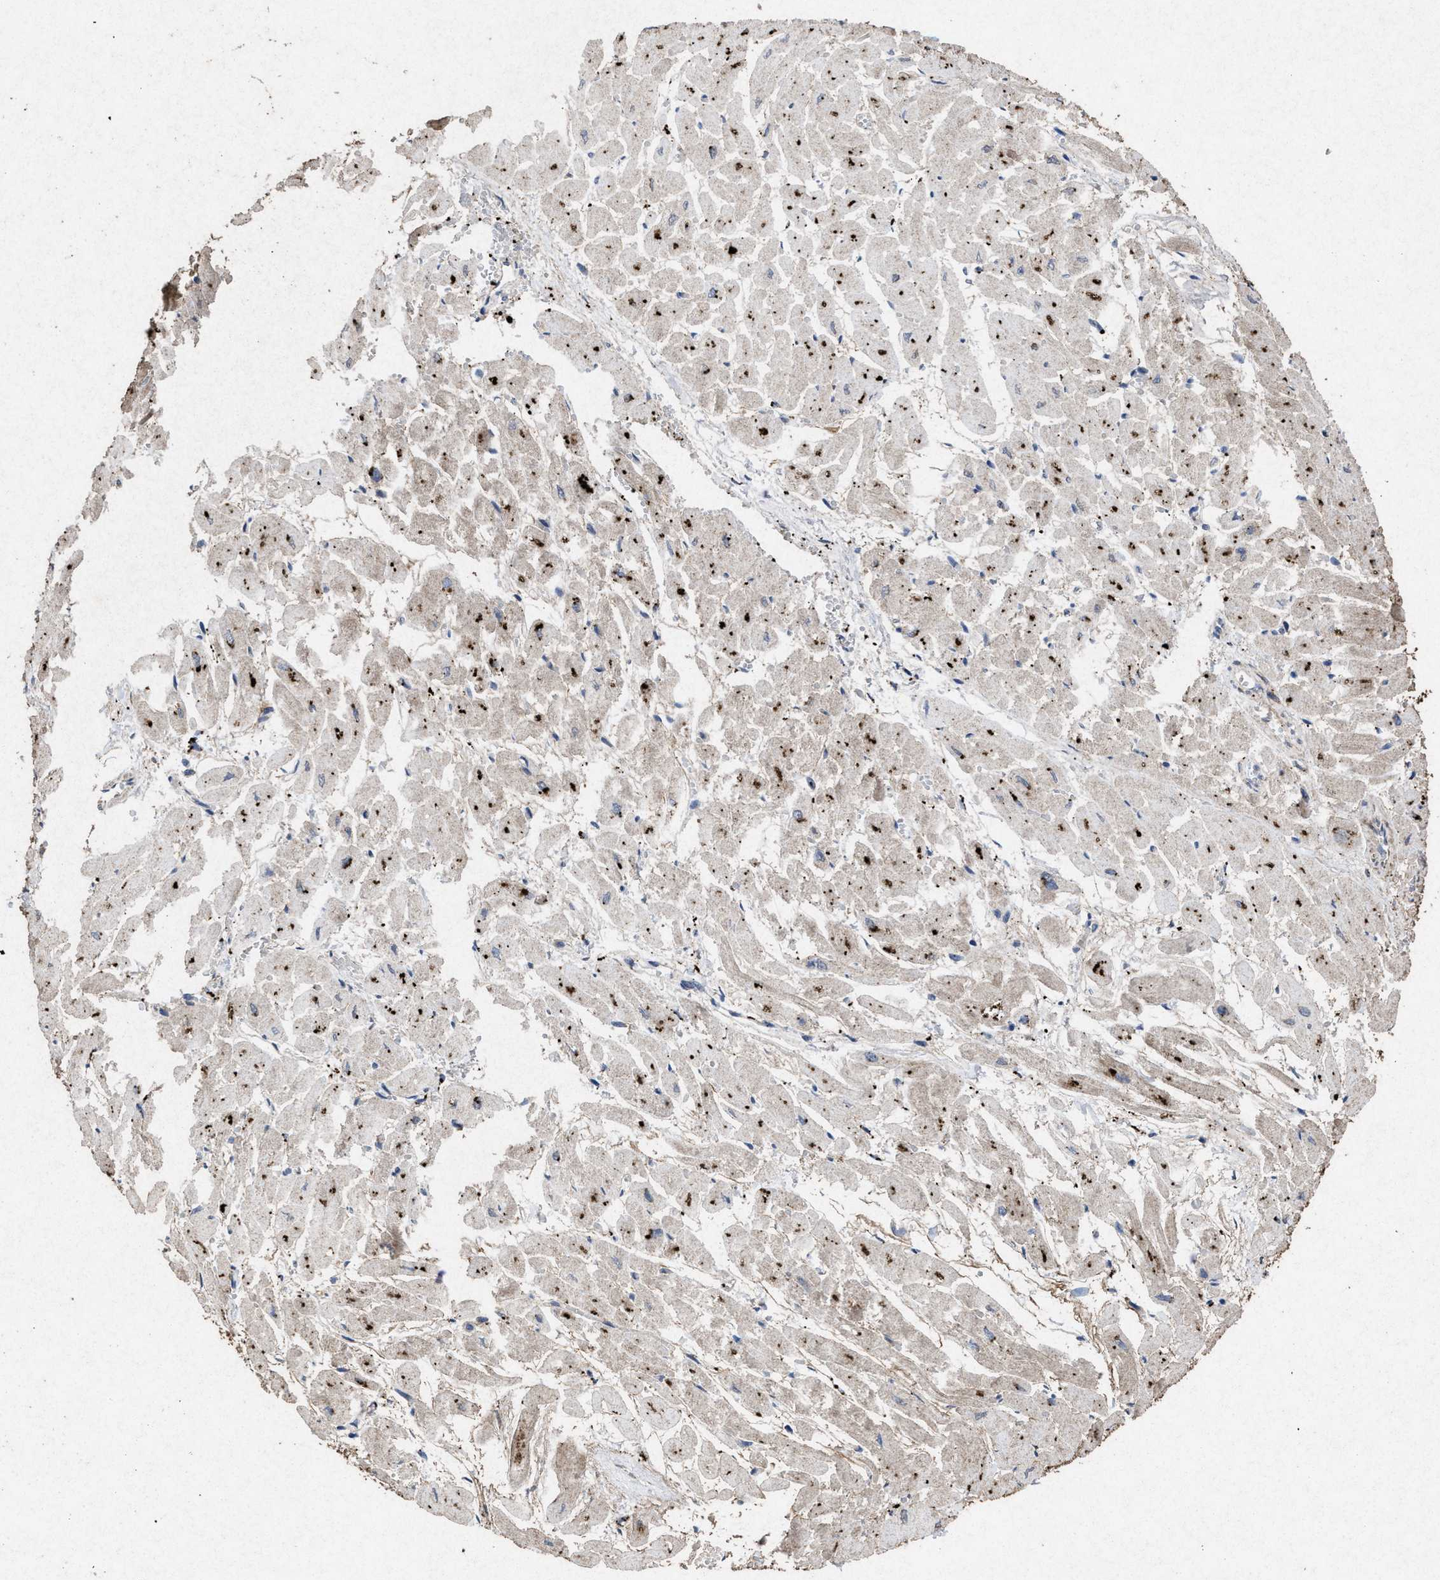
{"staining": {"intensity": "moderate", "quantity": ">75%", "location": "cytoplasmic/membranous"}, "tissue": "heart muscle", "cell_type": "Cardiomyocytes", "image_type": "normal", "snomed": [{"axis": "morphology", "description": "Normal tissue, NOS"}, {"axis": "topography", "description": "Heart"}], "caption": "Immunohistochemical staining of normal heart muscle demonstrates >75% levels of moderate cytoplasmic/membranous protein positivity in approximately >75% of cardiomyocytes.", "gene": "MSI2", "patient": {"sex": "male", "age": 45}}